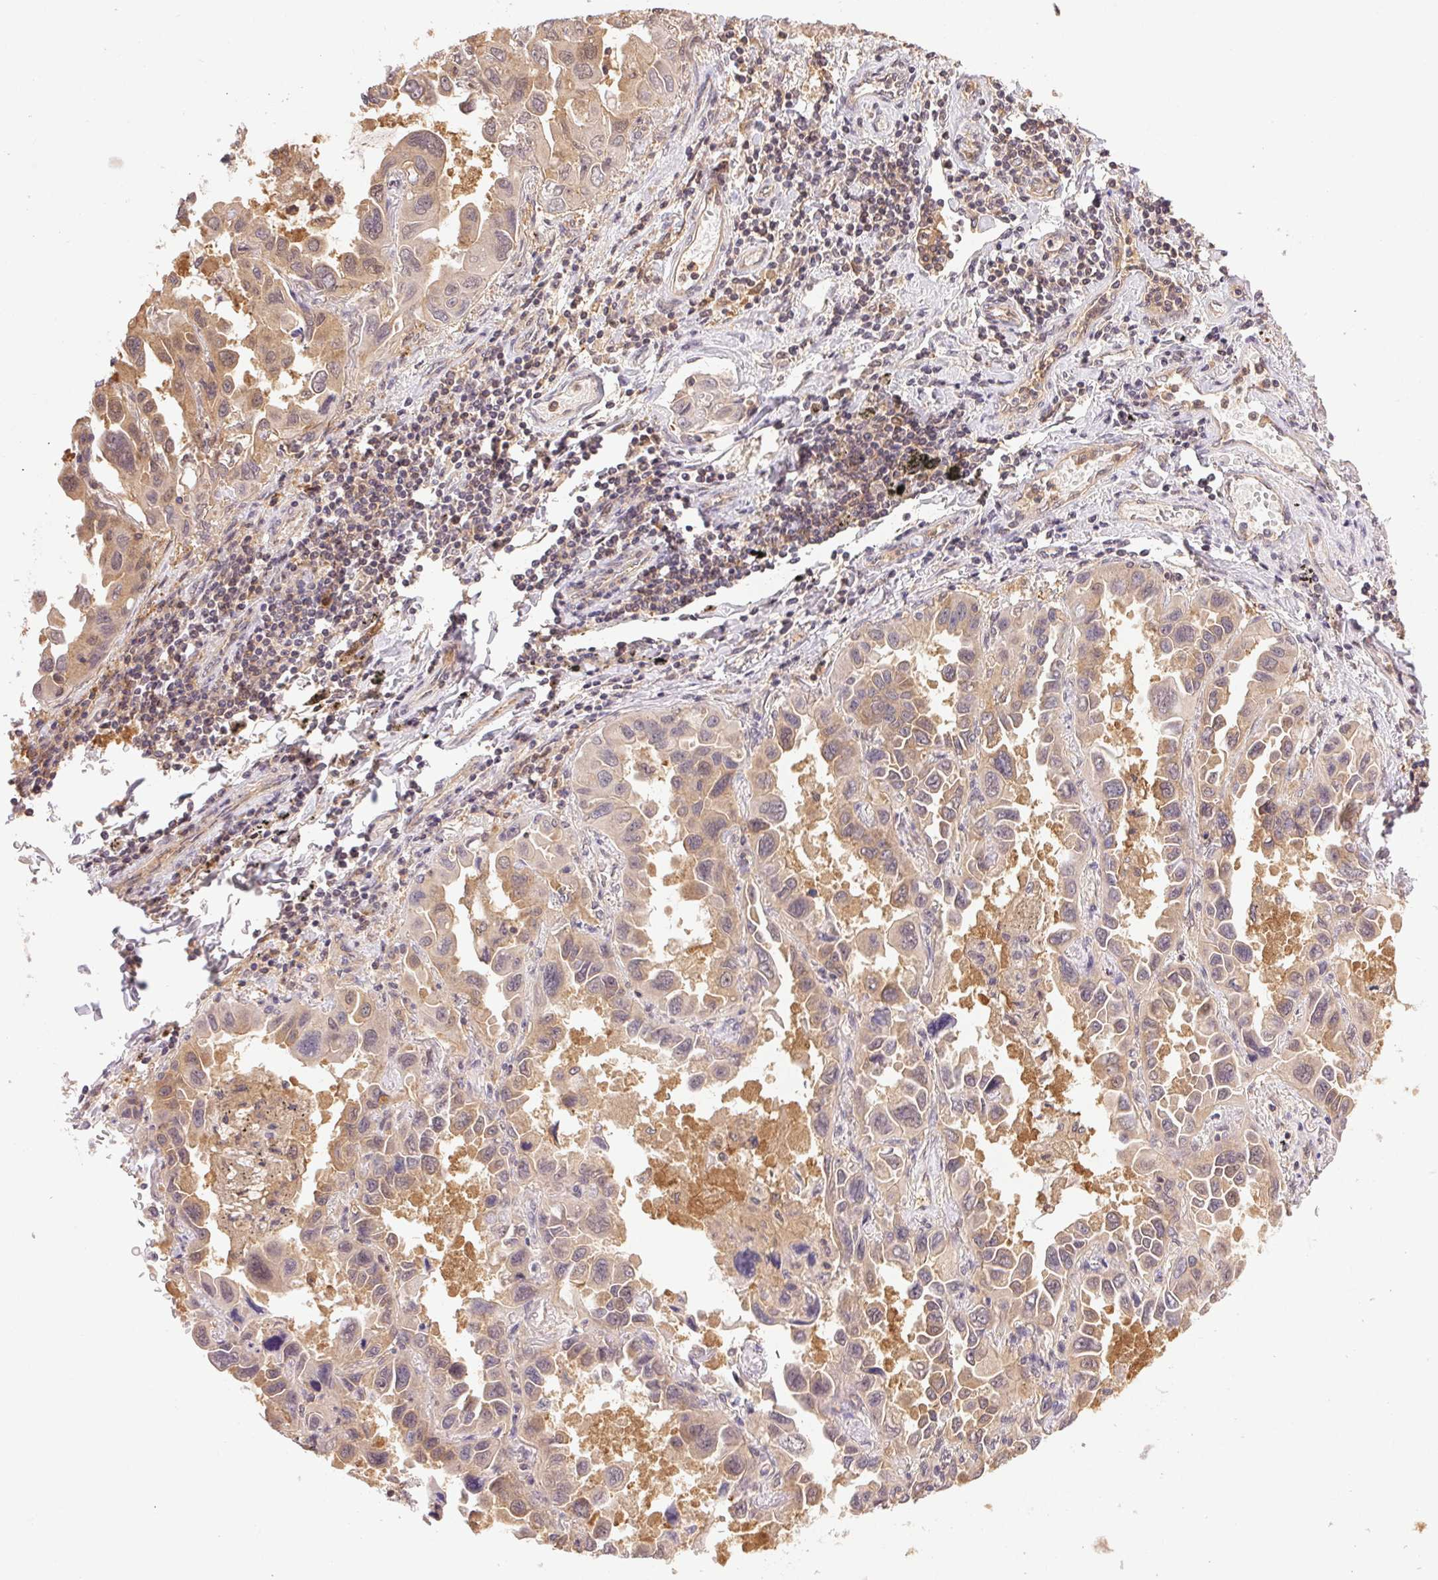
{"staining": {"intensity": "weak", "quantity": ">75%", "location": "cytoplasmic/membranous"}, "tissue": "lung cancer", "cell_type": "Tumor cells", "image_type": "cancer", "snomed": [{"axis": "morphology", "description": "Adenocarcinoma, NOS"}, {"axis": "topography", "description": "Lung"}], "caption": "Adenocarcinoma (lung) was stained to show a protein in brown. There is low levels of weak cytoplasmic/membranous expression in approximately >75% of tumor cells.", "gene": "GDI2", "patient": {"sex": "male", "age": 64}}